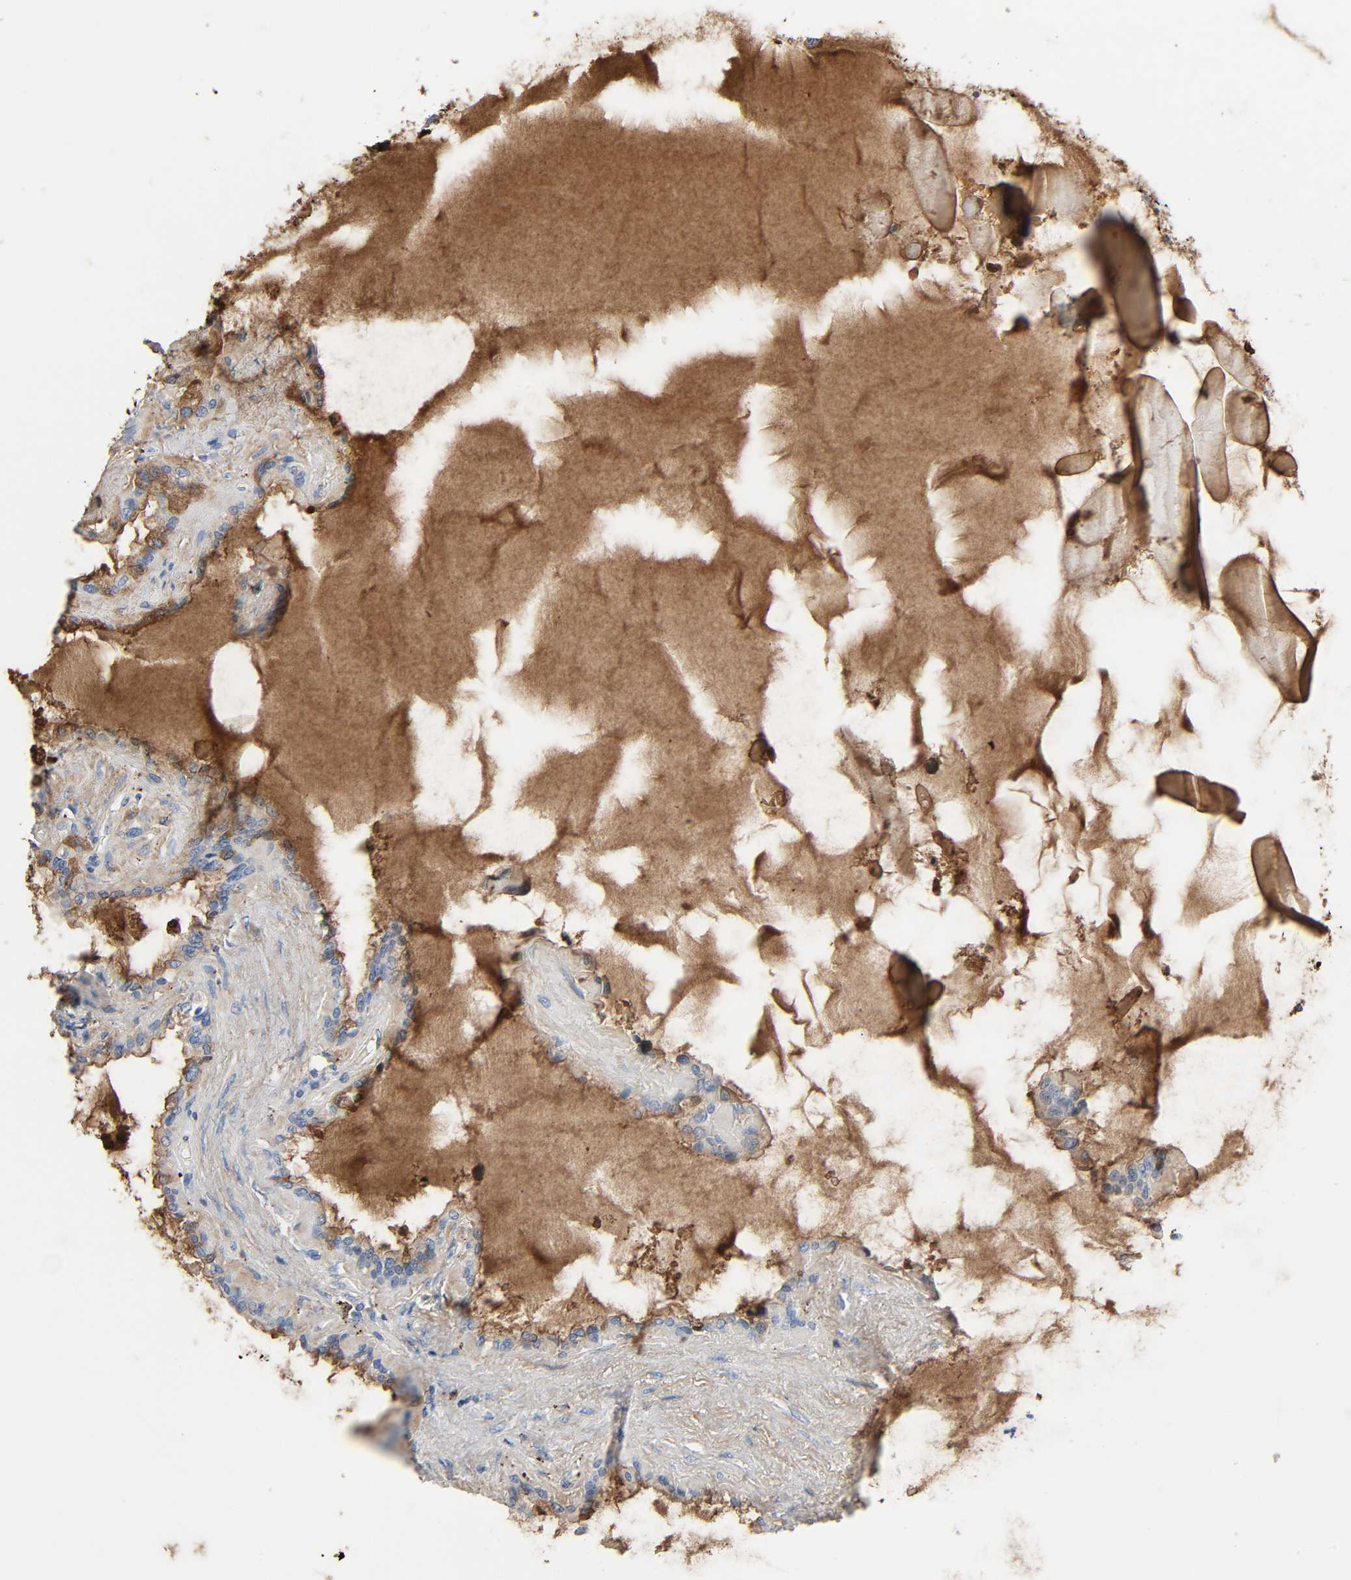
{"staining": {"intensity": "moderate", "quantity": "25%-75%", "location": "cytoplasmic/membranous"}, "tissue": "seminal vesicle", "cell_type": "Glandular cells", "image_type": "normal", "snomed": [{"axis": "morphology", "description": "Normal tissue, NOS"}, {"axis": "morphology", "description": "Inflammation, NOS"}, {"axis": "topography", "description": "Urinary bladder"}, {"axis": "topography", "description": "Prostate"}, {"axis": "topography", "description": "Seminal veicle"}], "caption": "The micrograph shows staining of benign seminal vesicle, revealing moderate cytoplasmic/membranous protein positivity (brown color) within glandular cells.", "gene": "C3", "patient": {"sex": "male", "age": 82}}